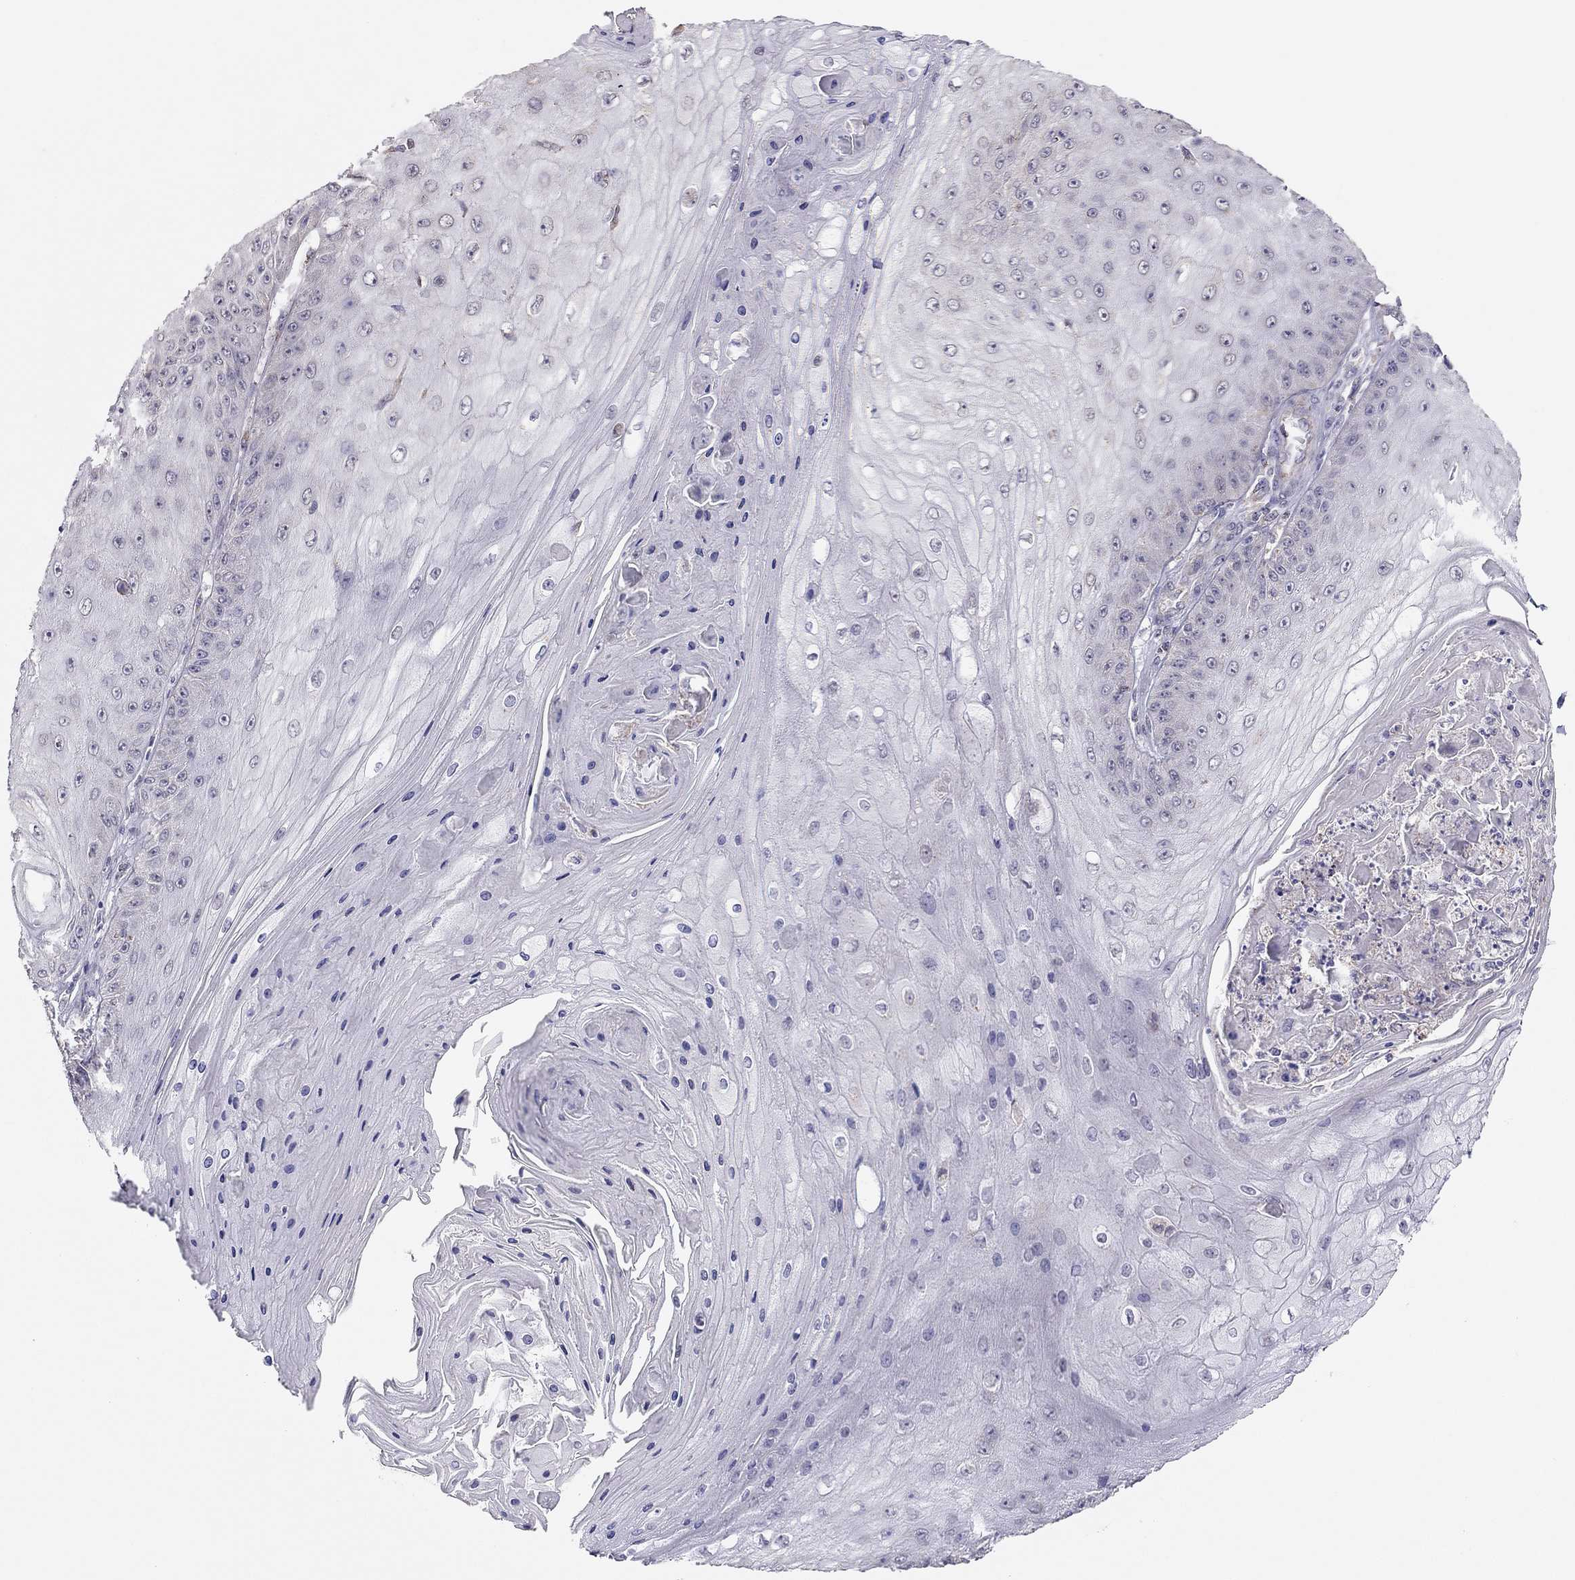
{"staining": {"intensity": "negative", "quantity": "none", "location": "none"}, "tissue": "skin cancer", "cell_type": "Tumor cells", "image_type": "cancer", "snomed": [{"axis": "morphology", "description": "Squamous cell carcinoma, NOS"}, {"axis": "topography", "description": "Skin"}], "caption": "High magnification brightfield microscopy of skin cancer stained with DAB (brown) and counterstained with hematoxylin (blue): tumor cells show no significant positivity. Brightfield microscopy of immunohistochemistry stained with DAB (3,3'-diaminobenzidine) (brown) and hematoxylin (blue), captured at high magnification.", "gene": "LRIT3", "patient": {"sex": "male", "age": 70}}